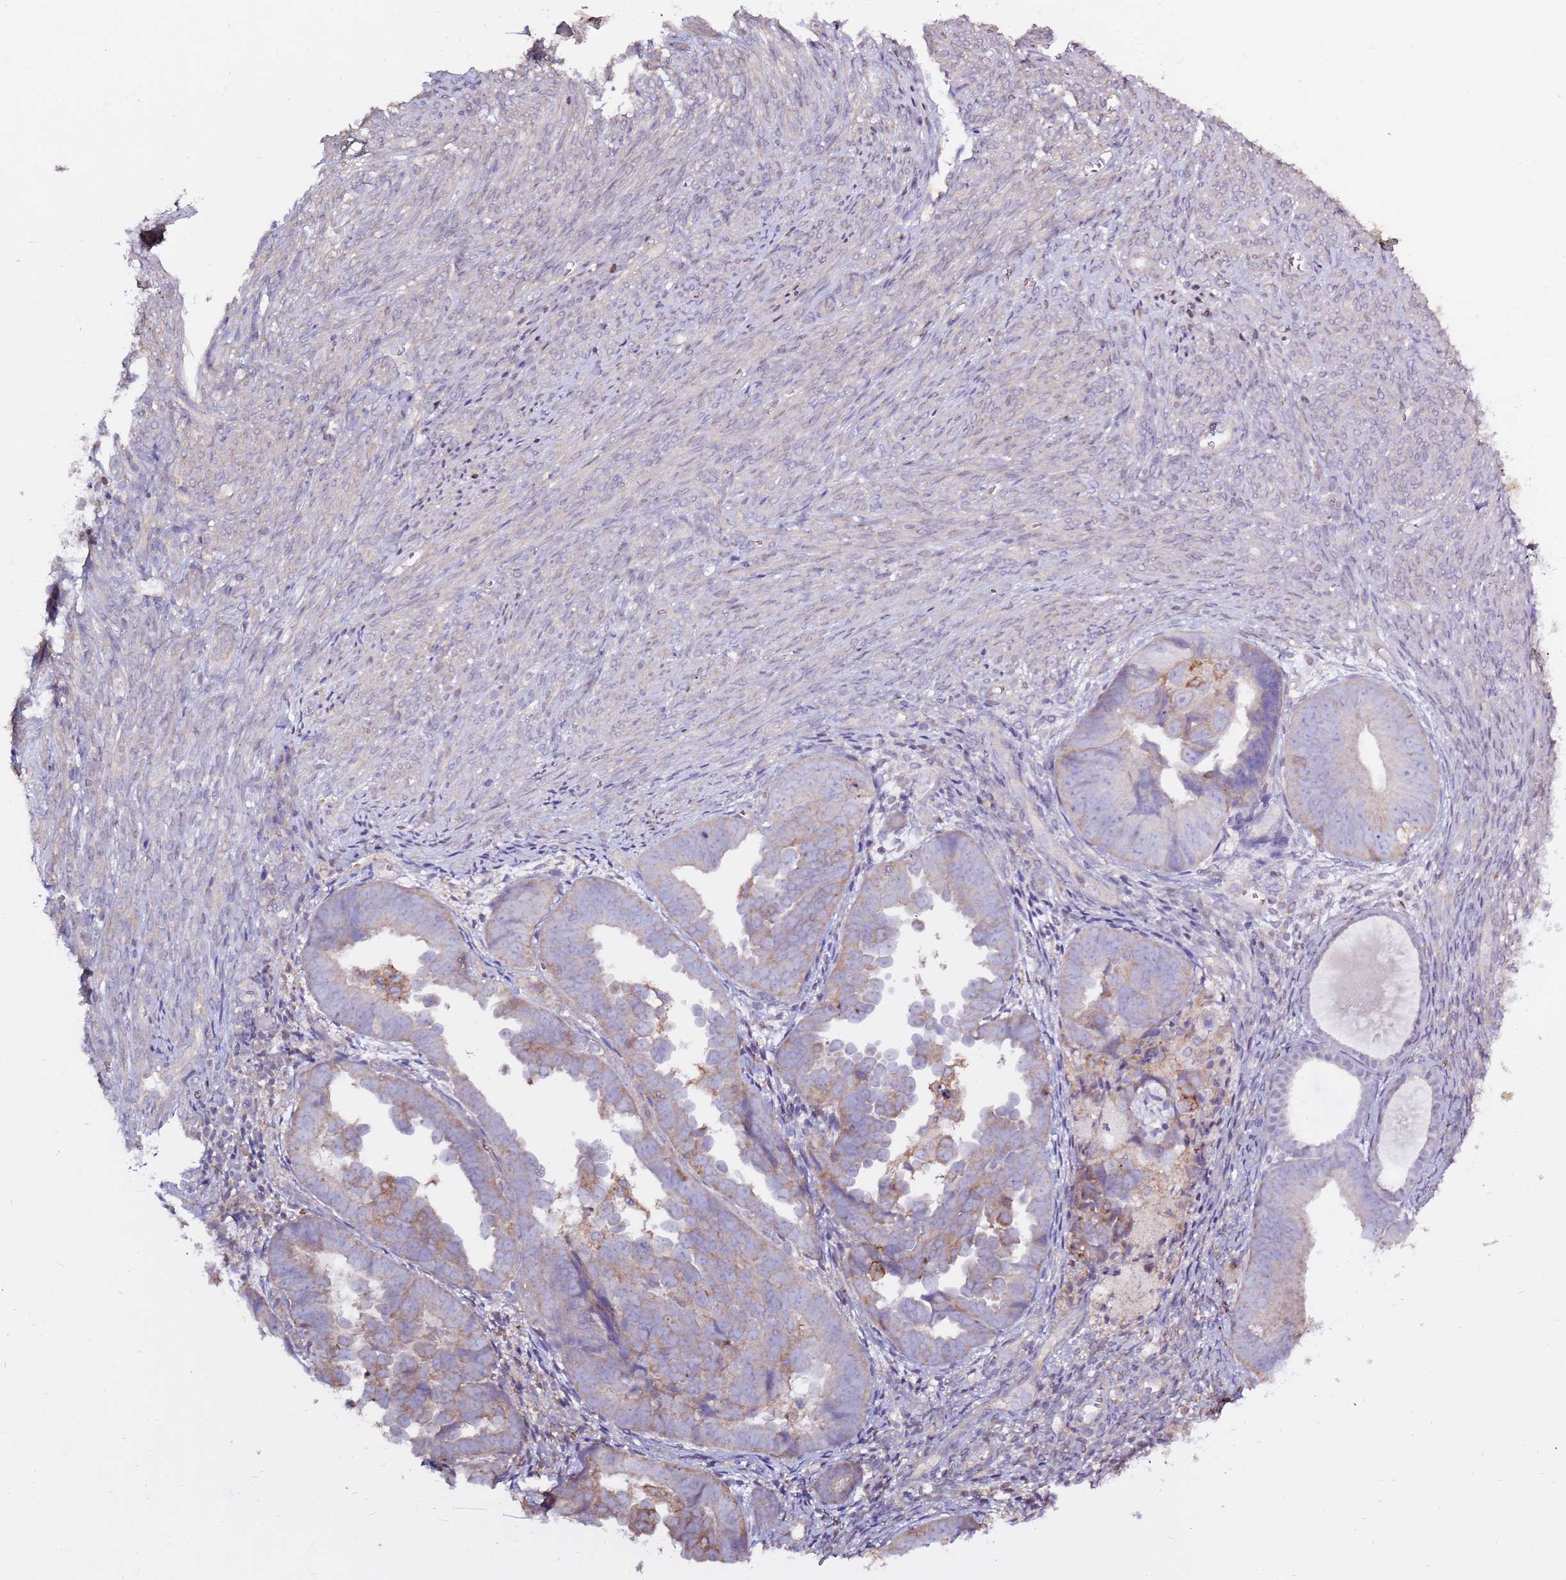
{"staining": {"intensity": "weak", "quantity": "25%-75%", "location": "cytoplasmic/membranous"}, "tissue": "endometrial cancer", "cell_type": "Tumor cells", "image_type": "cancer", "snomed": [{"axis": "morphology", "description": "Adenocarcinoma, NOS"}, {"axis": "topography", "description": "Endometrium"}], "caption": "Immunohistochemical staining of human adenocarcinoma (endometrial) displays low levels of weak cytoplasmic/membranous expression in approximately 25%-75% of tumor cells. (DAB IHC with brightfield microscopy, high magnification).", "gene": "EVA1B", "patient": {"sex": "female", "age": 75}}